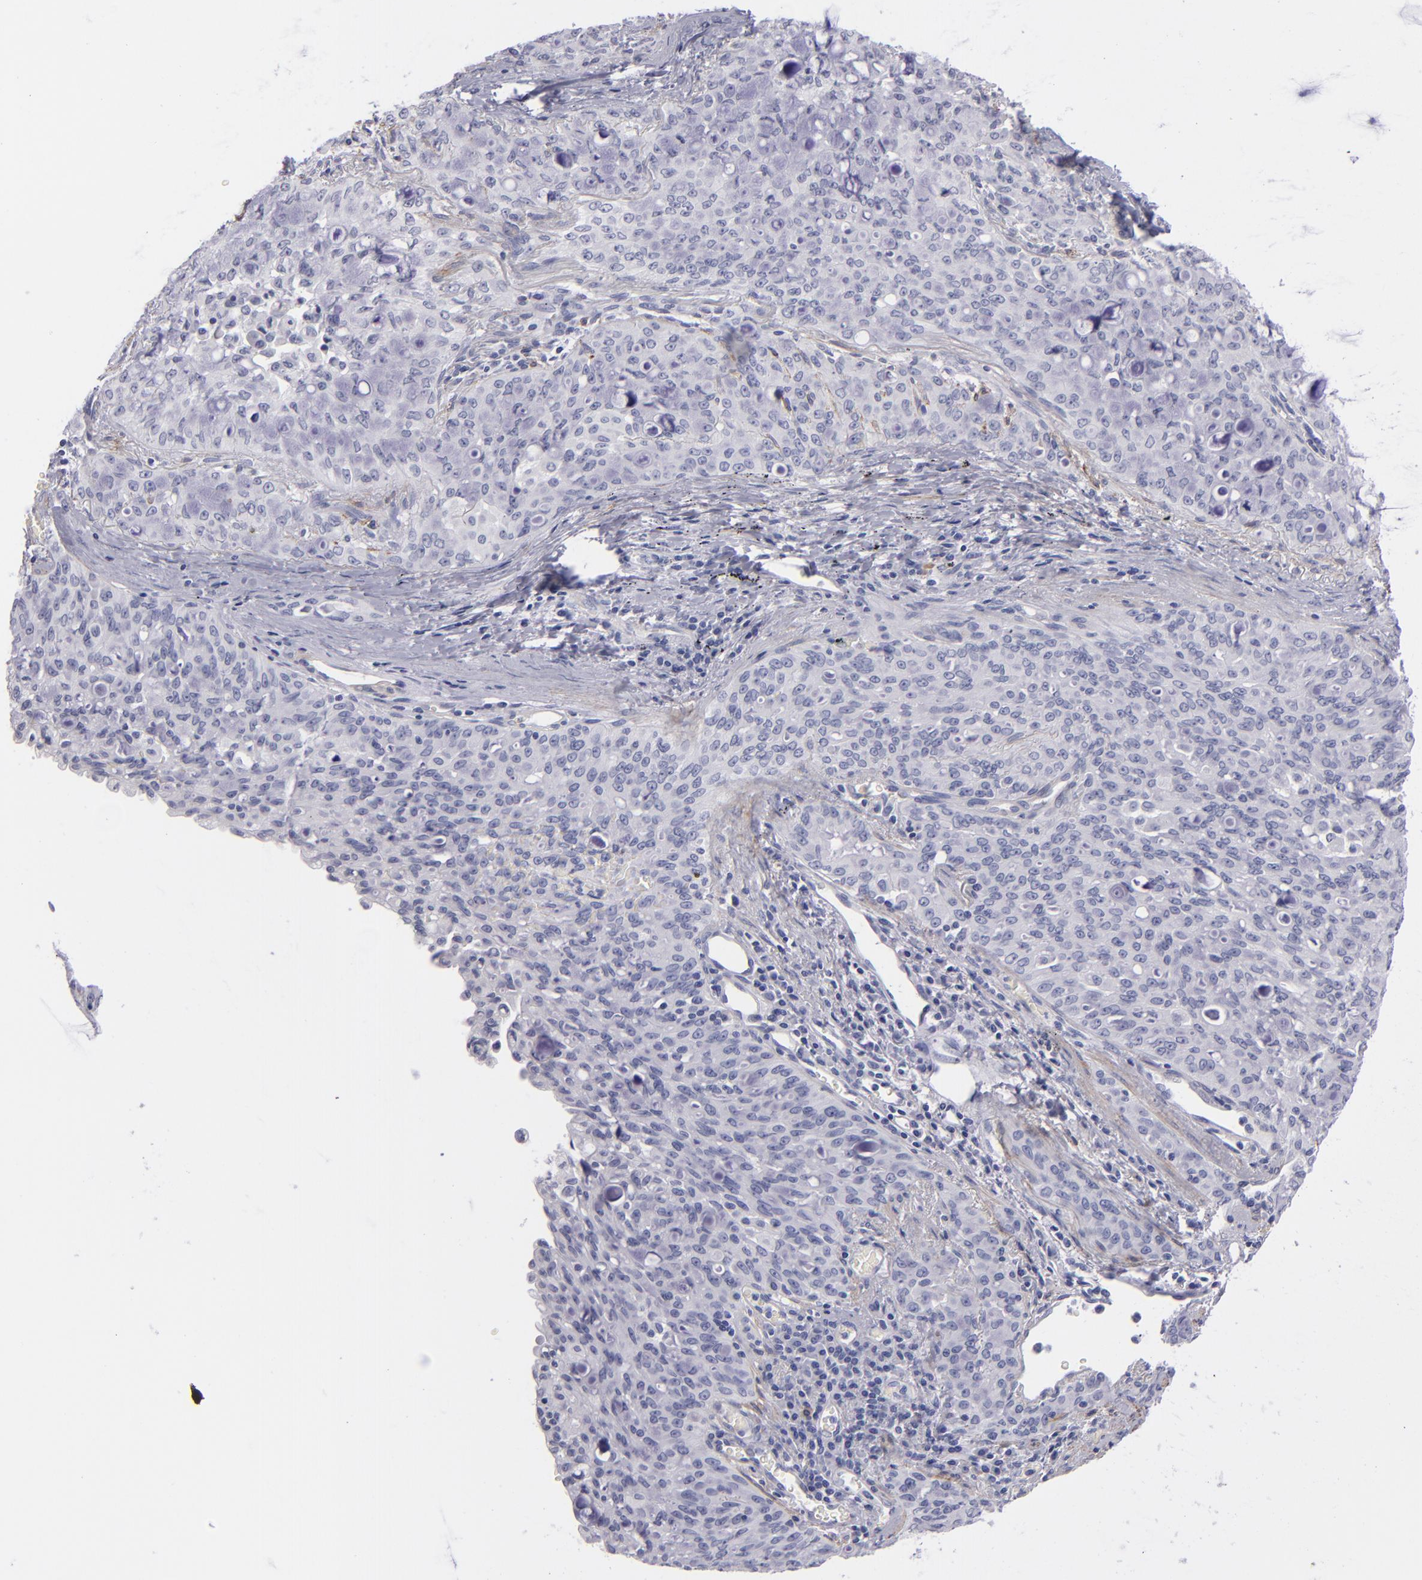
{"staining": {"intensity": "negative", "quantity": "none", "location": "none"}, "tissue": "lung cancer", "cell_type": "Tumor cells", "image_type": "cancer", "snomed": [{"axis": "morphology", "description": "Adenocarcinoma, NOS"}, {"axis": "topography", "description": "Lung"}], "caption": "IHC of adenocarcinoma (lung) reveals no expression in tumor cells.", "gene": "MYH11", "patient": {"sex": "female", "age": 44}}